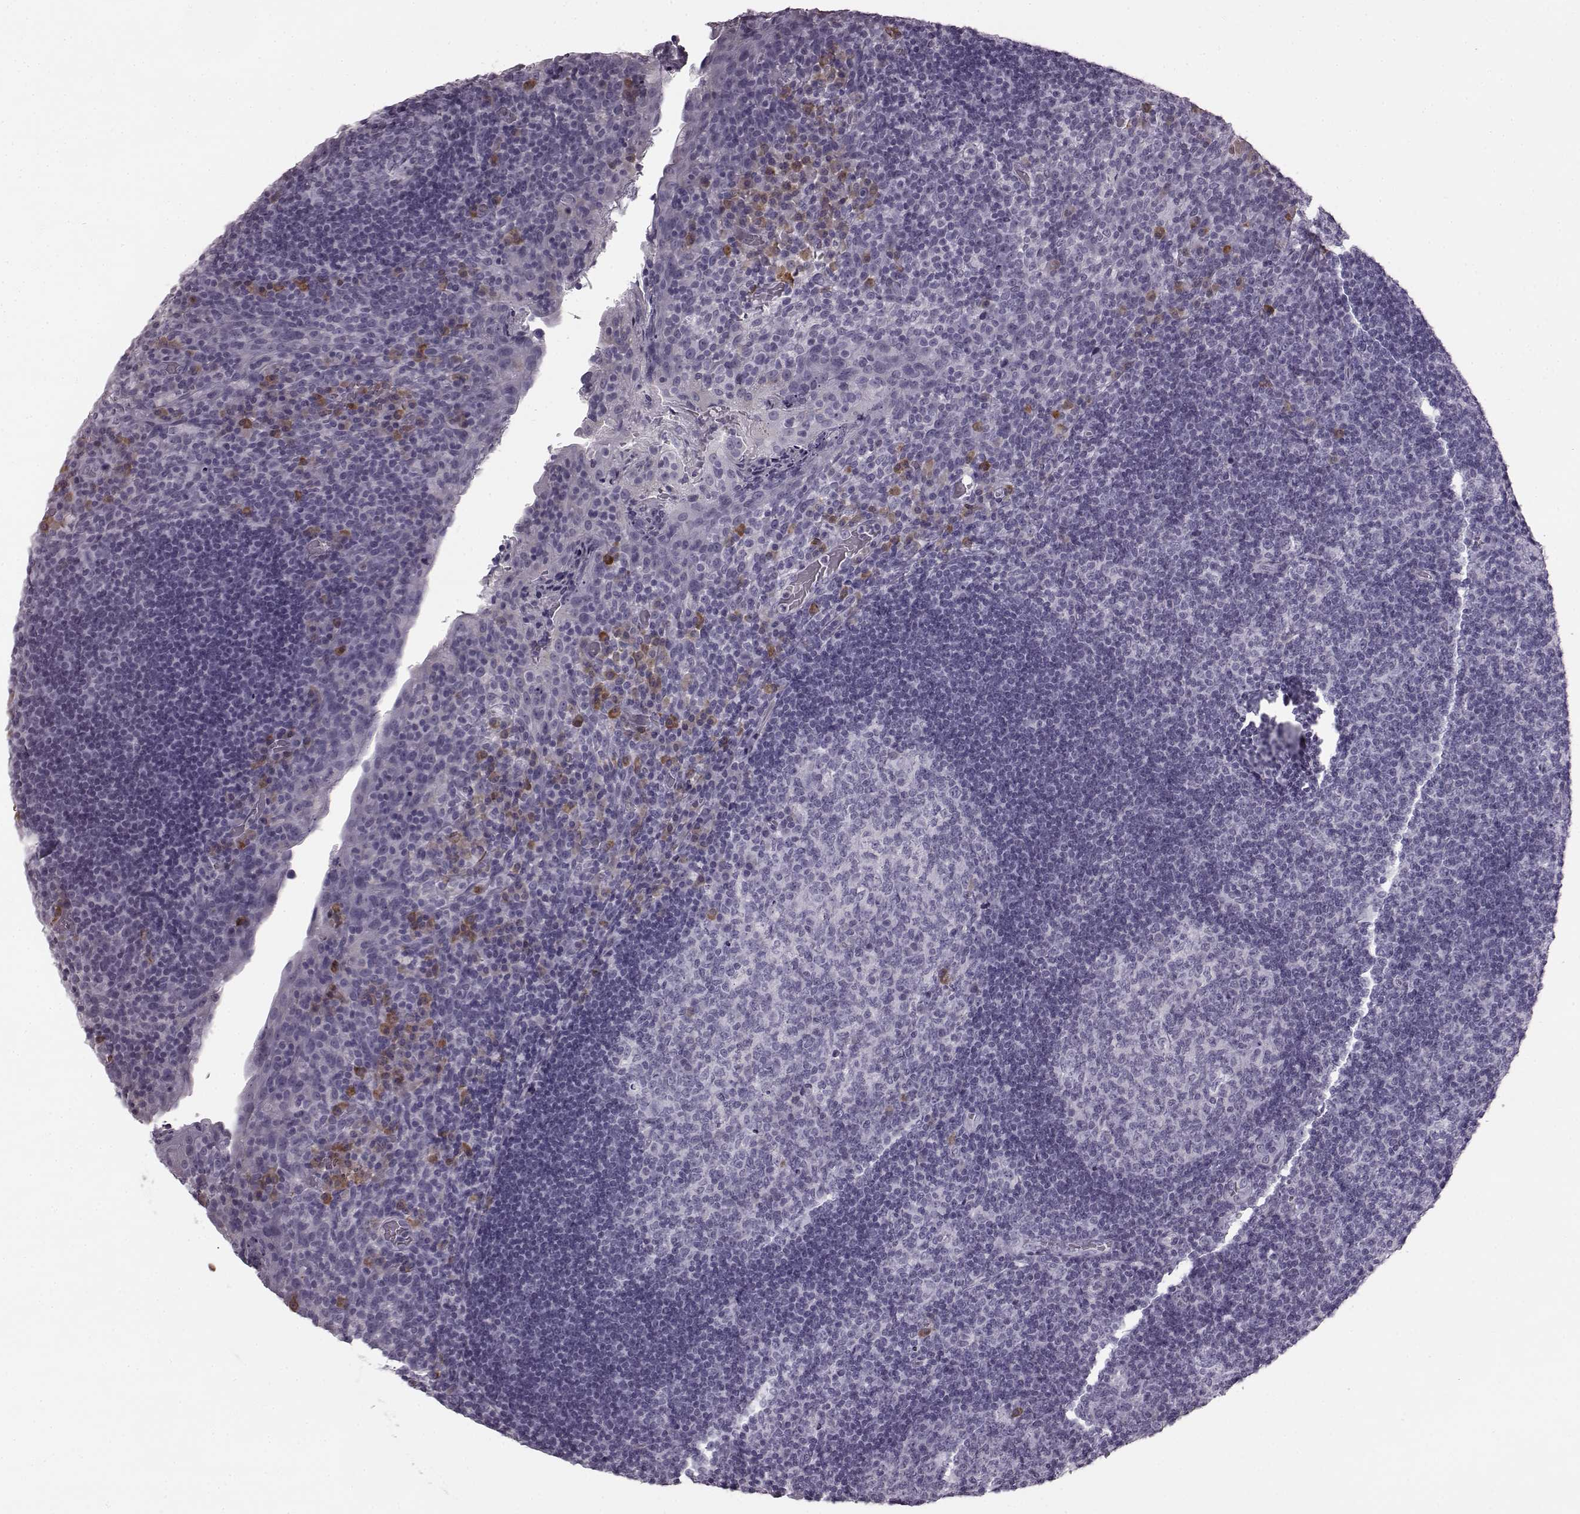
{"staining": {"intensity": "negative", "quantity": "none", "location": "none"}, "tissue": "tonsil", "cell_type": "Germinal center cells", "image_type": "normal", "snomed": [{"axis": "morphology", "description": "Normal tissue, NOS"}, {"axis": "topography", "description": "Tonsil"}], "caption": "Immunohistochemistry of unremarkable human tonsil reveals no staining in germinal center cells. The staining is performed using DAB (3,3'-diaminobenzidine) brown chromogen with nuclei counter-stained in using hematoxylin.", "gene": "JSRP1", "patient": {"sex": "male", "age": 17}}